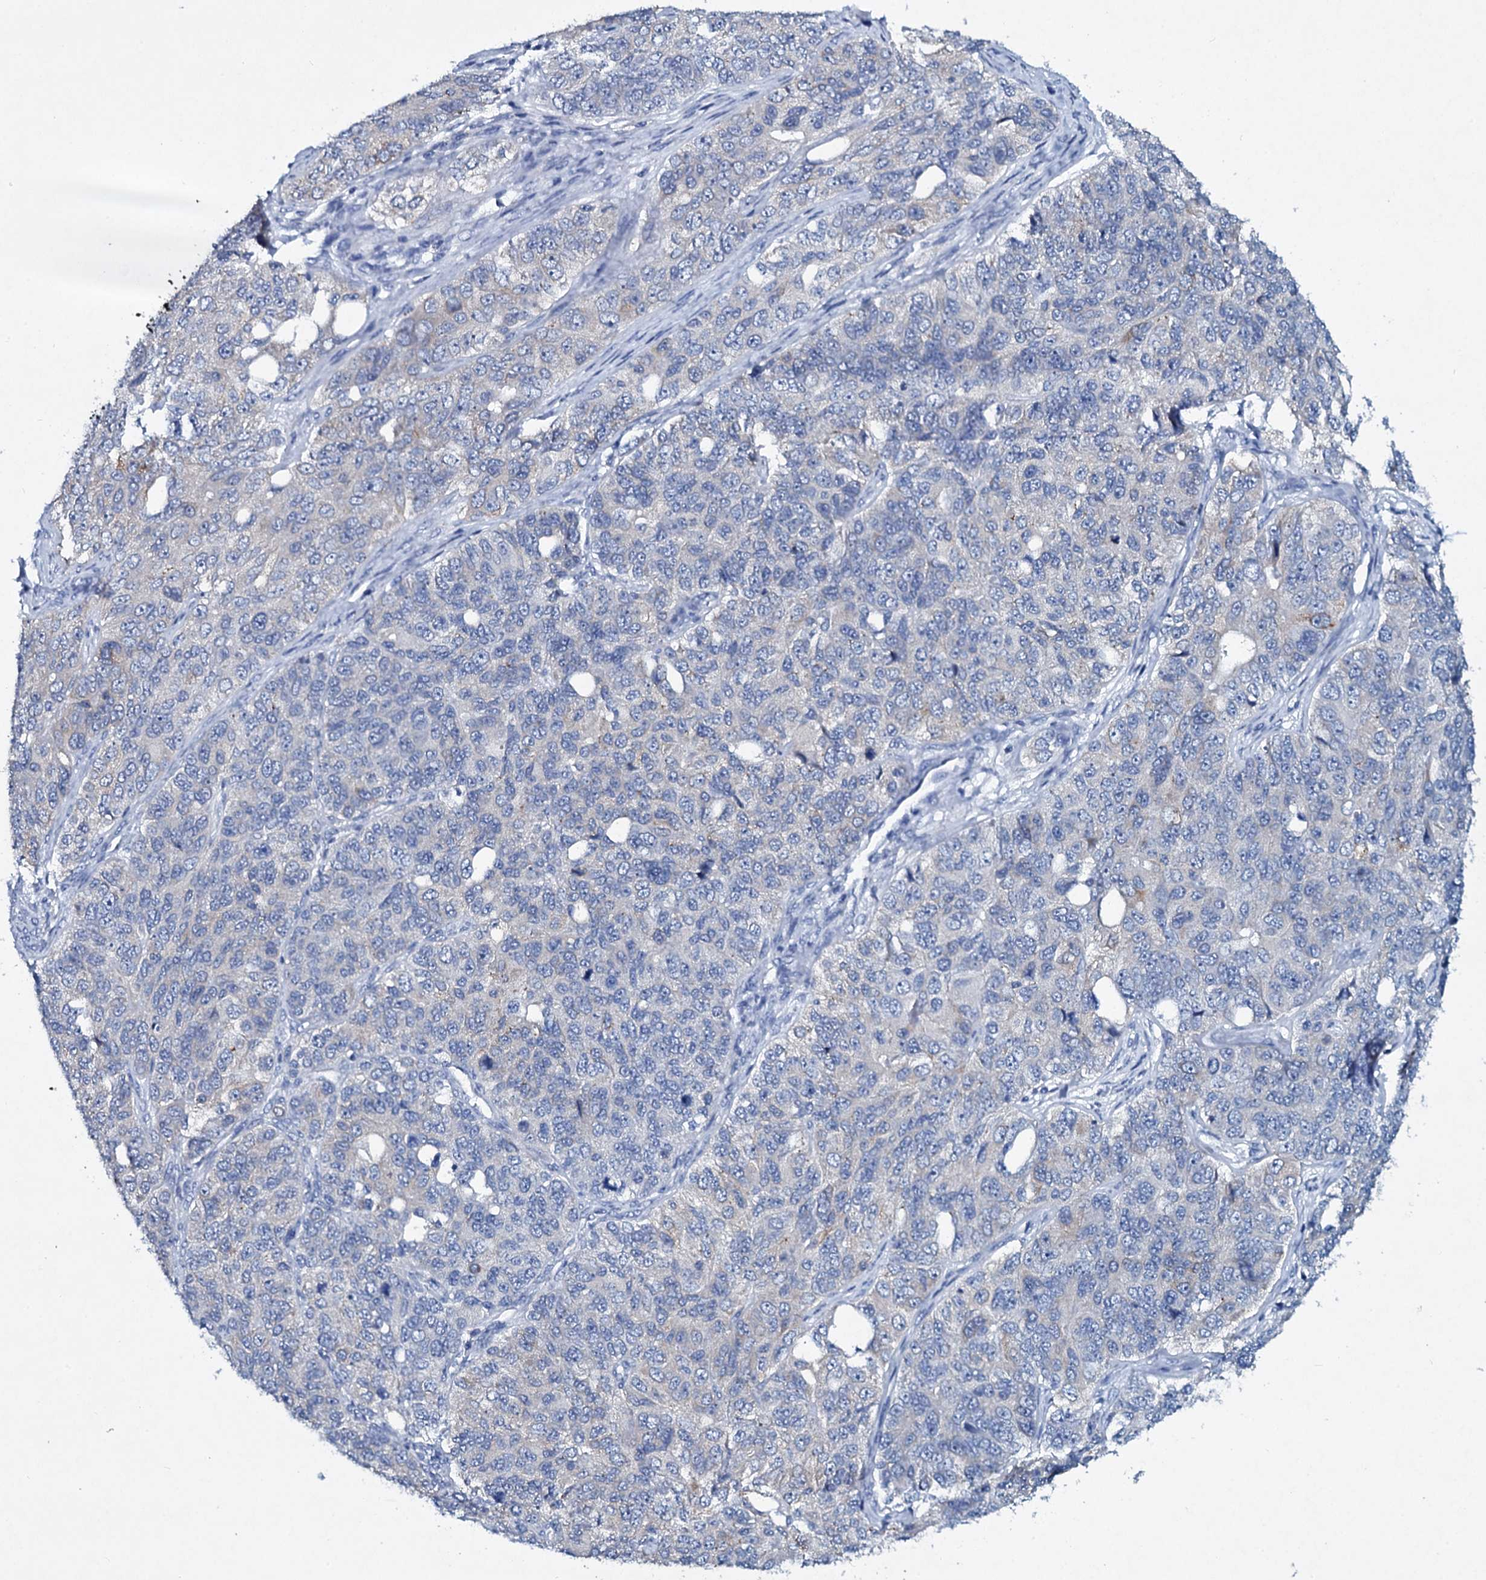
{"staining": {"intensity": "negative", "quantity": "none", "location": "none"}, "tissue": "ovarian cancer", "cell_type": "Tumor cells", "image_type": "cancer", "snomed": [{"axis": "morphology", "description": "Carcinoma, endometroid"}, {"axis": "topography", "description": "Ovary"}], "caption": "Micrograph shows no protein expression in tumor cells of endometroid carcinoma (ovarian) tissue.", "gene": "TPGS2", "patient": {"sex": "female", "age": 51}}